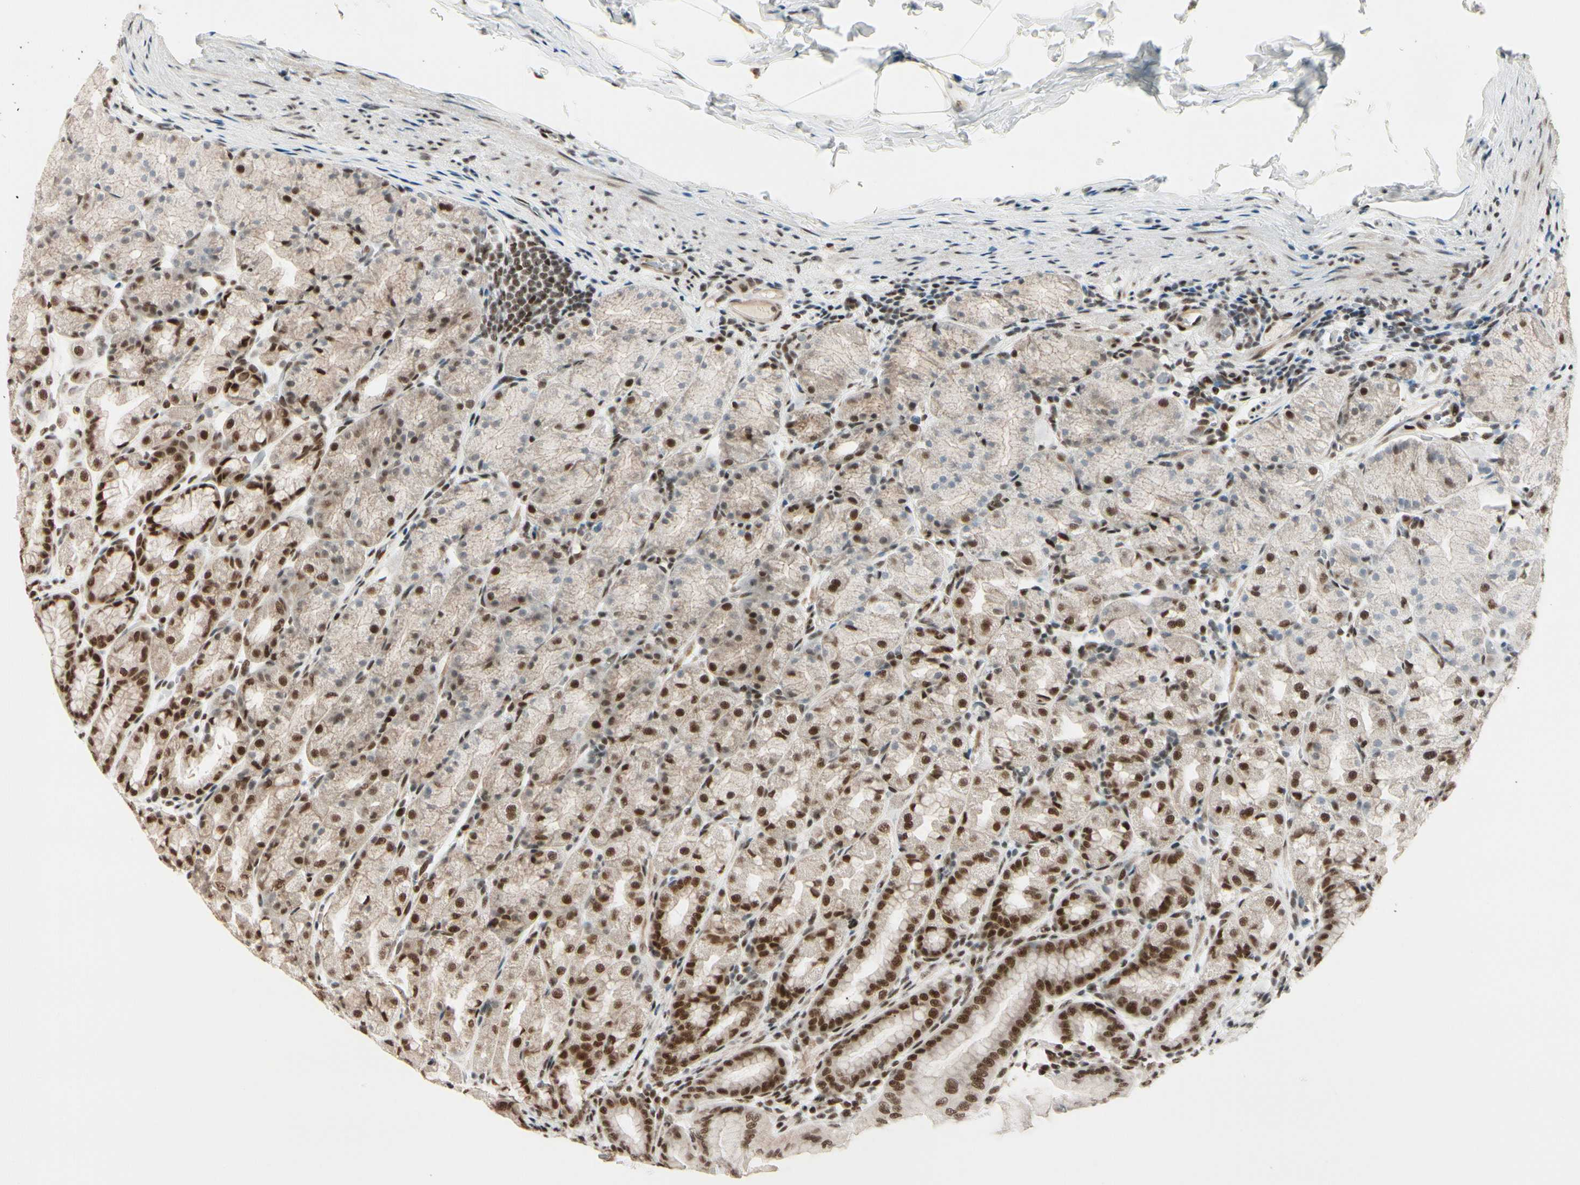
{"staining": {"intensity": "strong", "quantity": ">75%", "location": "cytoplasmic/membranous,nuclear"}, "tissue": "stomach", "cell_type": "Glandular cells", "image_type": "normal", "snomed": [{"axis": "morphology", "description": "Normal tissue, NOS"}, {"axis": "topography", "description": "Stomach, upper"}], "caption": "Glandular cells exhibit high levels of strong cytoplasmic/membranous,nuclear expression in about >75% of cells in benign stomach.", "gene": "CHAMP1", "patient": {"sex": "male", "age": 68}}